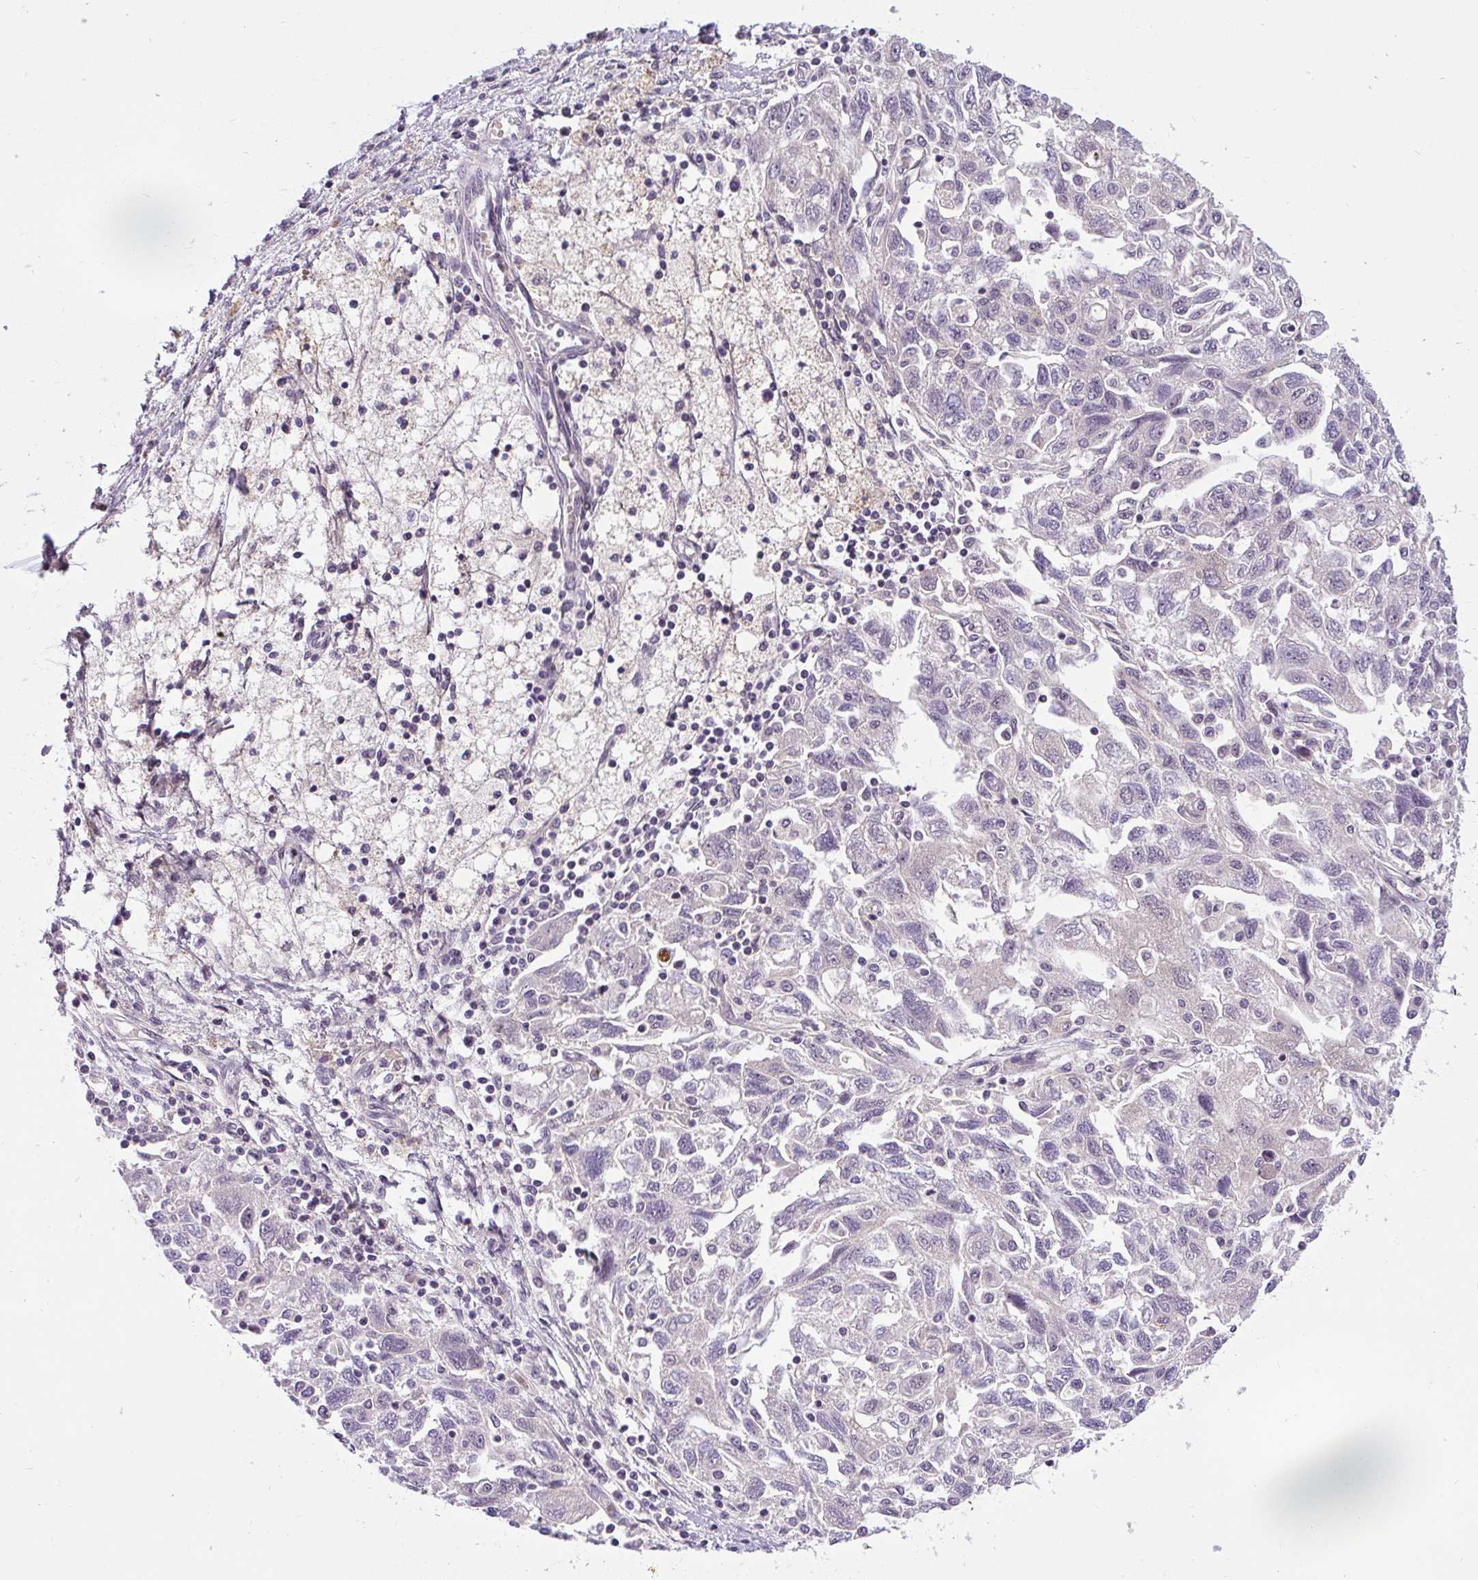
{"staining": {"intensity": "negative", "quantity": "none", "location": "none"}, "tissue": "ovarian cancer", "cell_type": "Tumor cells", "image_type": "cancer", "snomed": [{"axis": "morphology", "description": "Carcinoma, NOS"}, {"axis": "morphology", "description": "Cystadenocarcinoma, serous, NOS"}, {"axis": "topography", "description": "Ovary"}], "caption": "Immunohistochemistry (IHC) micrograph of human ovarian serous cystadenocarcinoma stained for a protein (brown), which displays no positivity in tumor cells.", "gene": "FAM117B", "patient": {"sex": "female", "age": 69}}